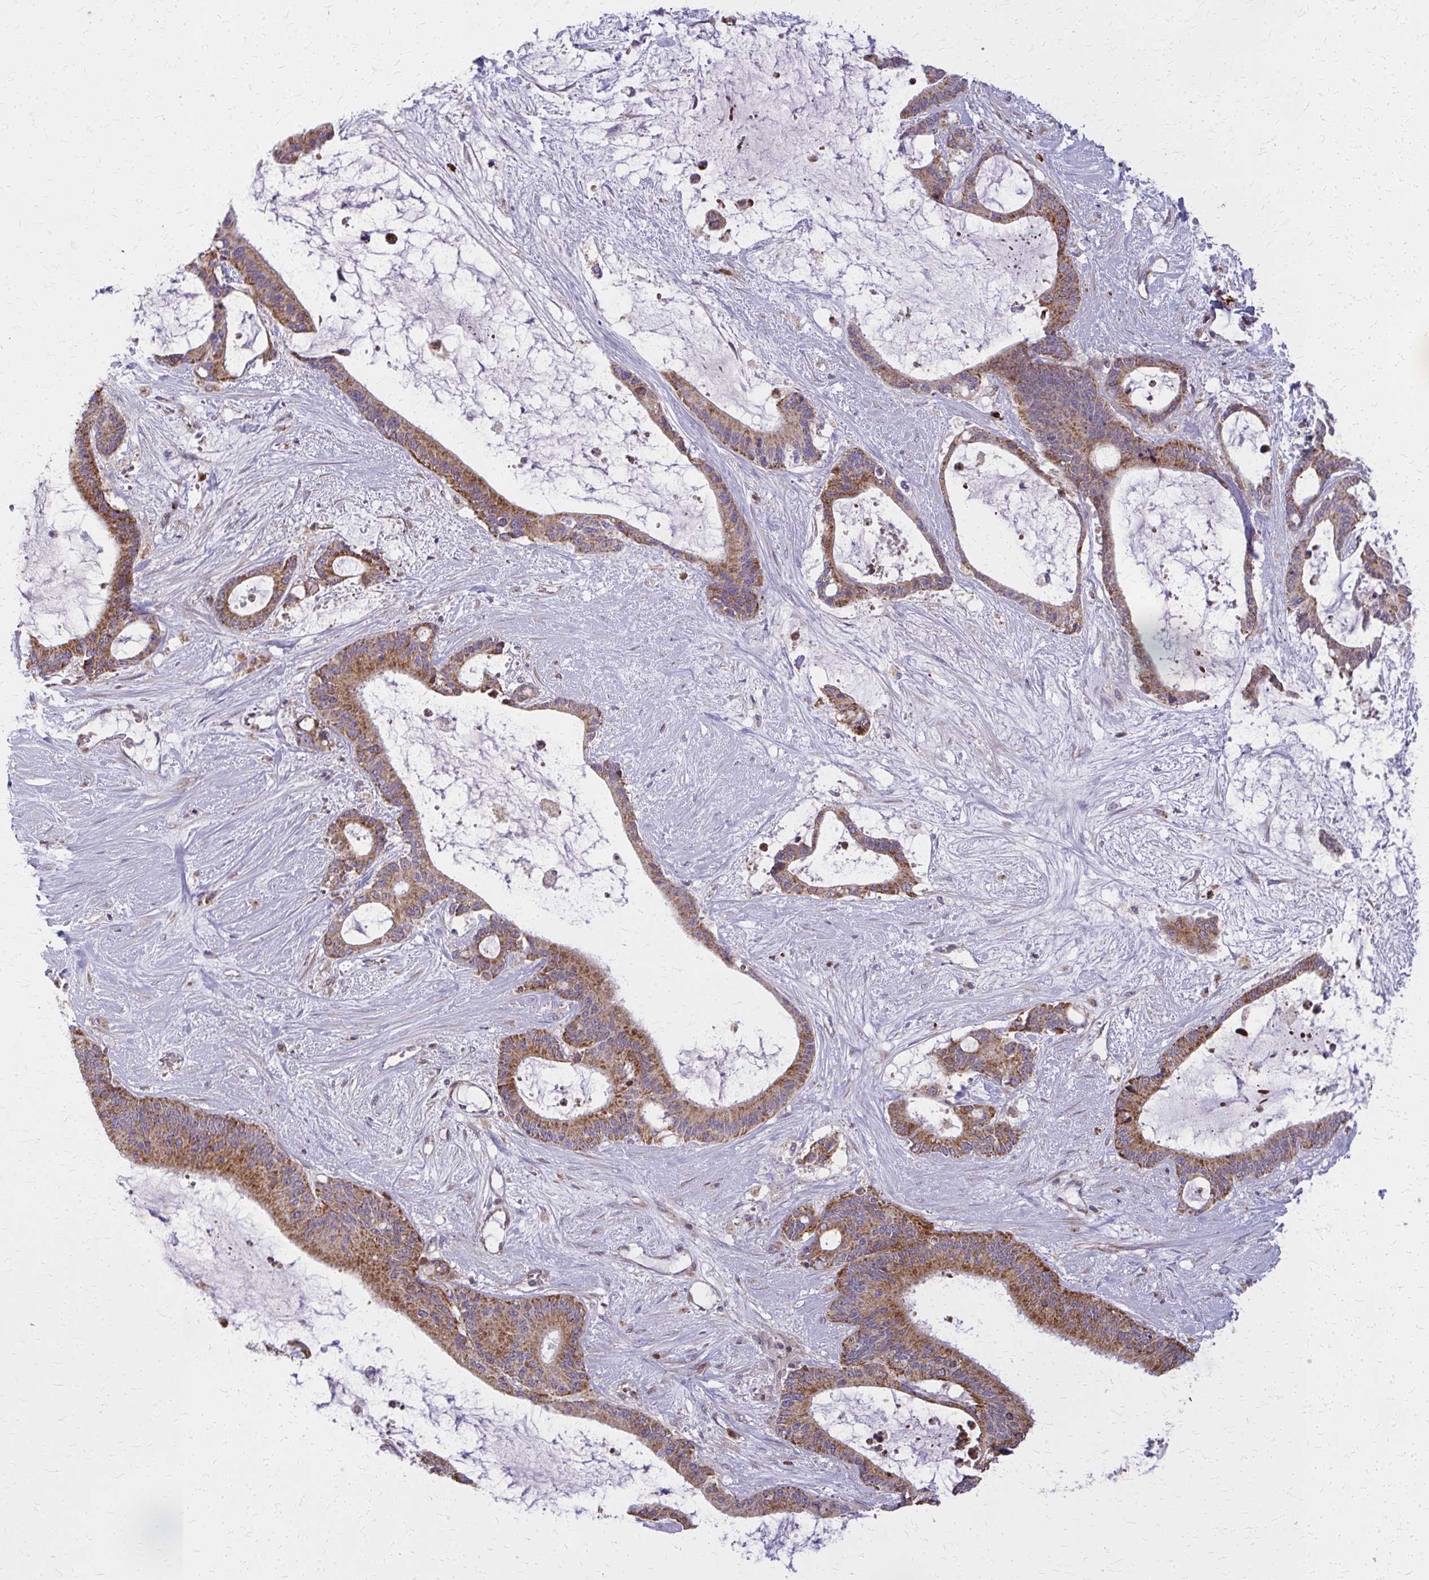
{"staining": {"intensity": "moderate", "quantity": ">75%", "location": "cytoplasmic/membranous"}, "tissue": "liver cancer", "cell_type": "Tumor cells", "image_type": "cancer", "snomed": [{"axis": "morphology", "description": "Normal tissue, NOS"}, {"axis": "morphology", "description": "Cholangiocarcinoma"}, {"axis": "topography", "description": "Liver"}, {"axis": "topography", "description": "Peripheral nerve tissue"}], "caption": "Immunohistochemical staining of liver cancer (cholangiocarcinoma) shows medium levels of moderate cytoplasmic/membranous staining in about >75% of tumor cells.", "gene": "MCCC1", "patient": {"sex": "female", "age": 73}}